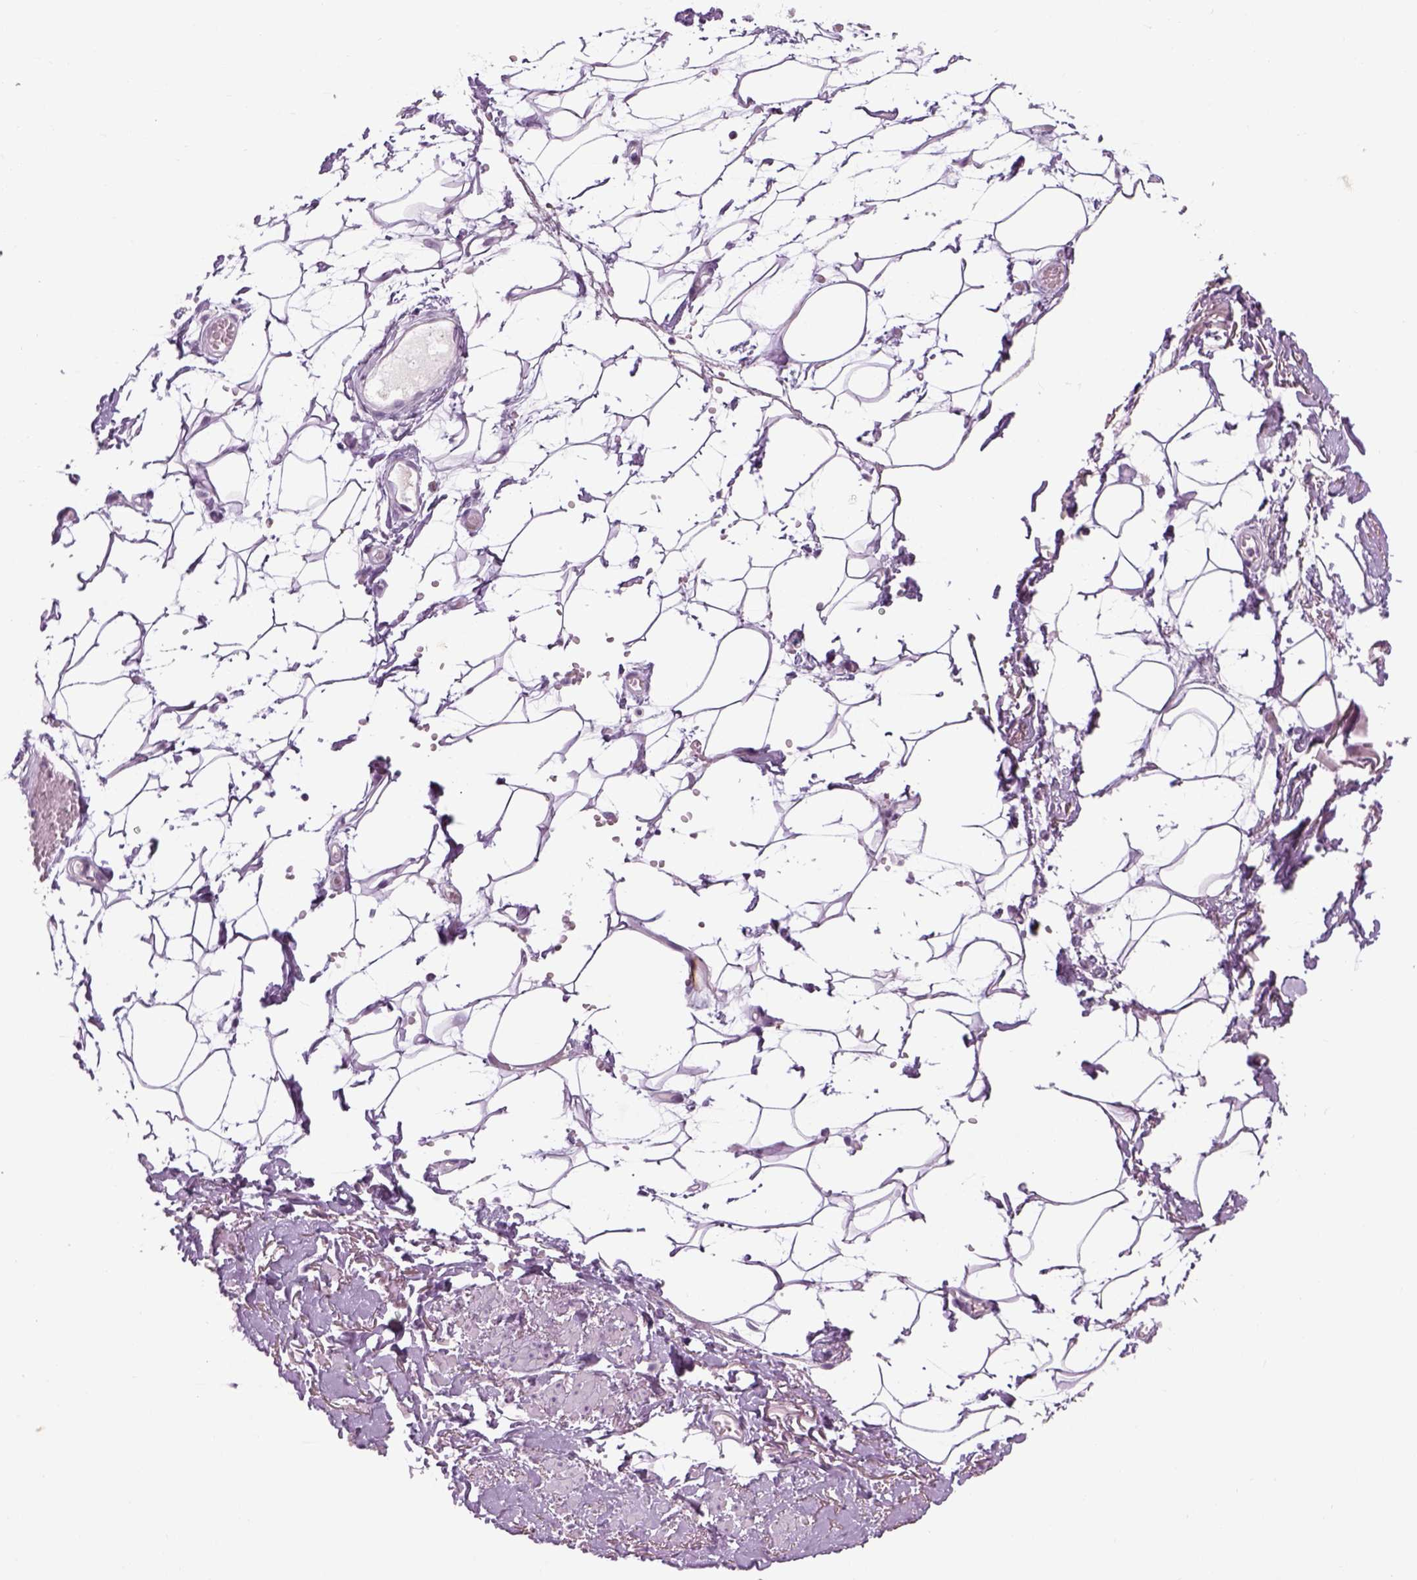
{"staining": {"intensity": "negative", "quantity": "none", "location": "none"}, "tissue": "adipose tissue", "cell_type": "Adipocytes", "image_type": "normal", "snomed": [{"axis": "morphology", "description": "Normal tissue, NOS"}, {"axis": "topography", "description": "Anal"}, {"axis": "topography", "description": "Peripheral nerve tissue"}], "caption": "Adipocytes show no significant protein staining in benign adipose tissue. (DAB (3,3'-diaminobenzidine) immunohistochemistry (IHC) with hematoxylin counter stain).", "gene": "TH", "patient": {"sex": "male", "age": 78}}